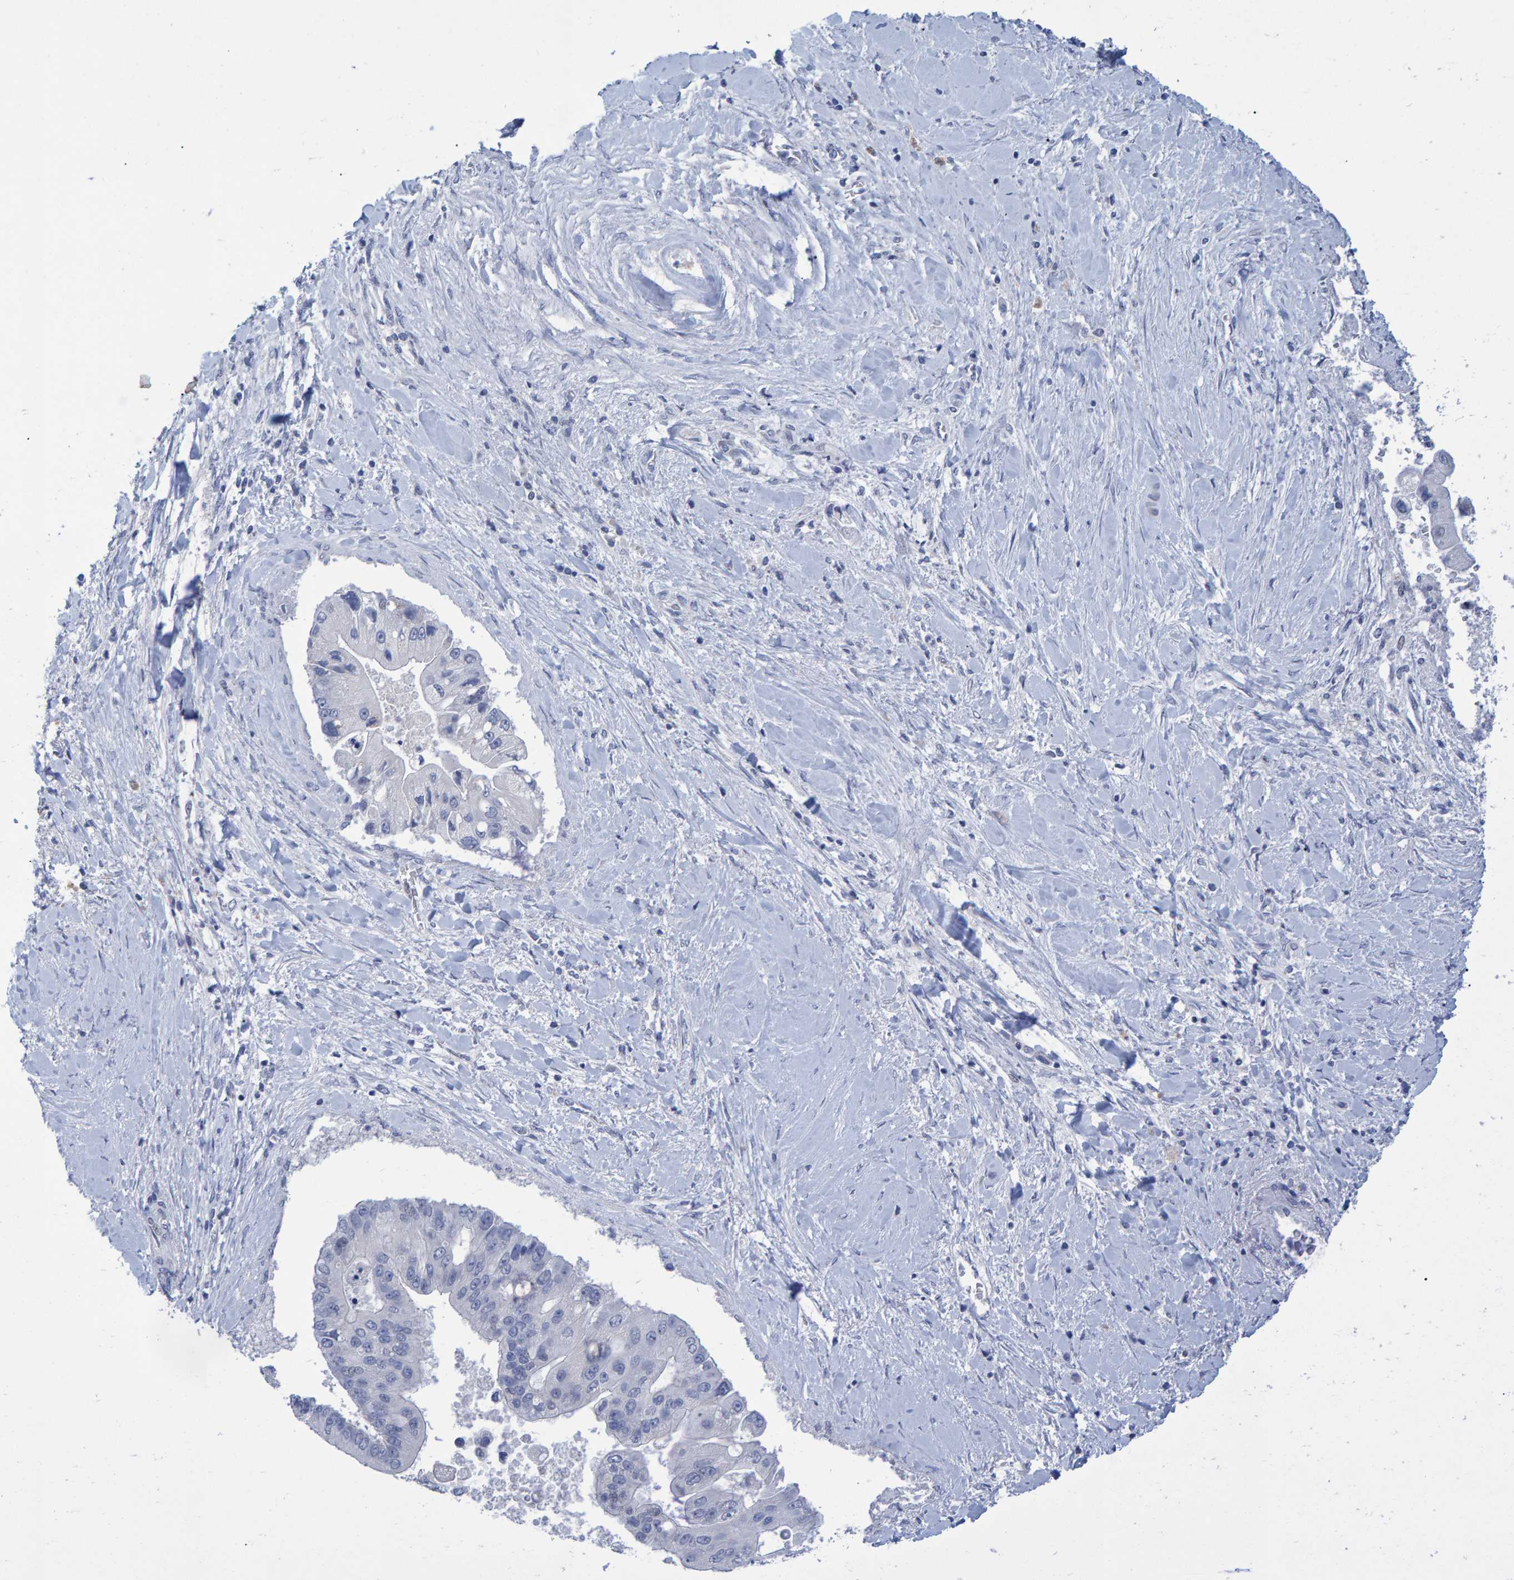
{"staining": {"intensity": "negative", "quantity": "none", "location": "none"}, "tissue": "liver cancer", "cell_type": "Tumor cells", "image_type": "cancer", "snomed": [{"axis": "morphology", "description": "Cholangiocarcinoma"}, {"axis": "topography", "description": "Liver"}], "caption": "The photomicrograph exhibits no staining of tumor cells in cholangiocarcinoma (liver).", "gene": "PROCA1", "patient": {"sex": "male", "age": 50}}